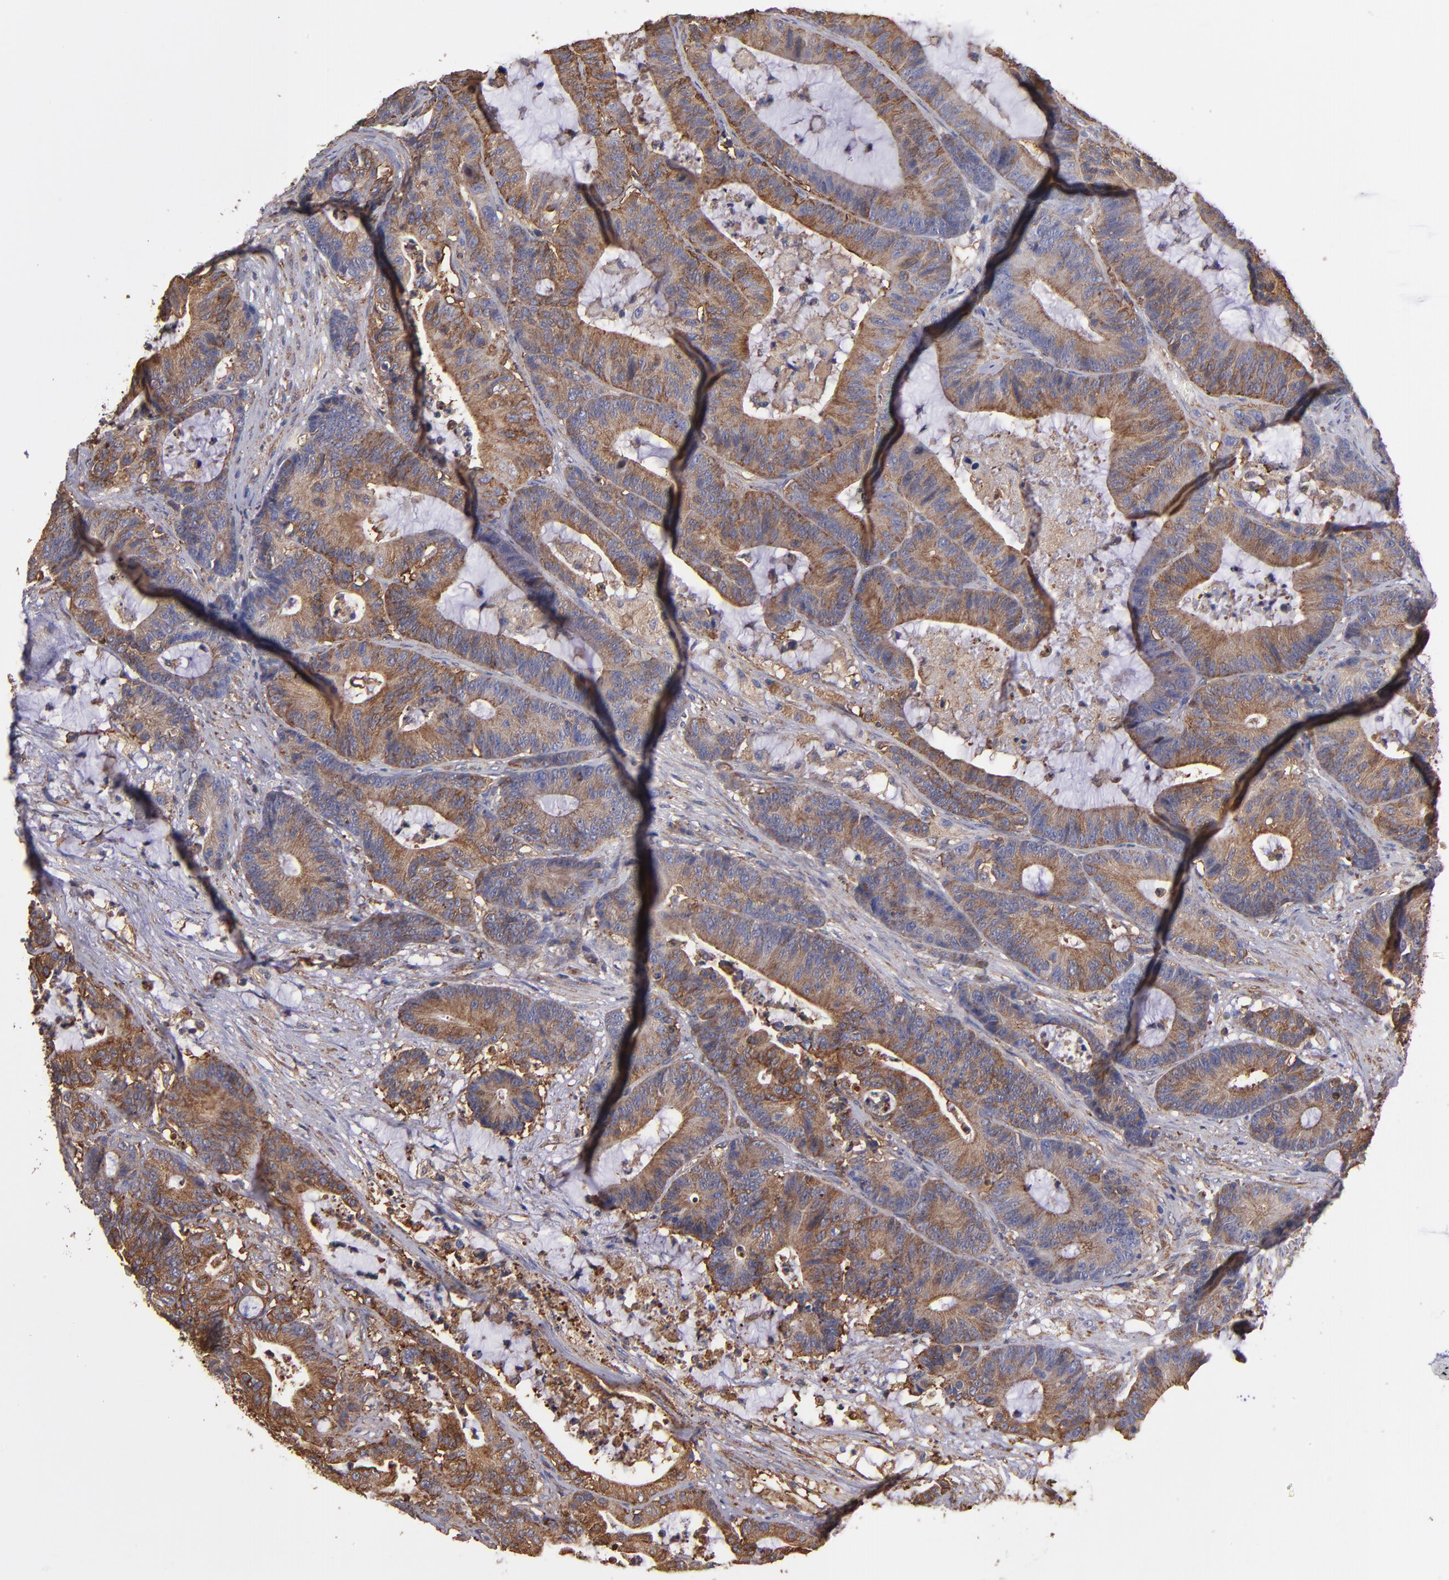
{"staining": {"intensity": "moderate", "quantity": "25%-75%", "location": "cytoplasmic/membranous"}, "tissue": "colorectal cancer", "cell_type": "Tumor cells", "image_type": "cancer", "snomed": [{"axis": "morphology", "description": "Adenocarcinoma, NOS"}, {"axis": "topography", "description": "Colon"}], "caption": "Tumor cells display medium levels of moderate cytoplasmic/membranous expression in about 25%-75% of cells in adenocarcinoma (colorectal). Nuclei are stained in blue.", "gene": "MVP", "patient": {"sex": "female", "age": 84}}